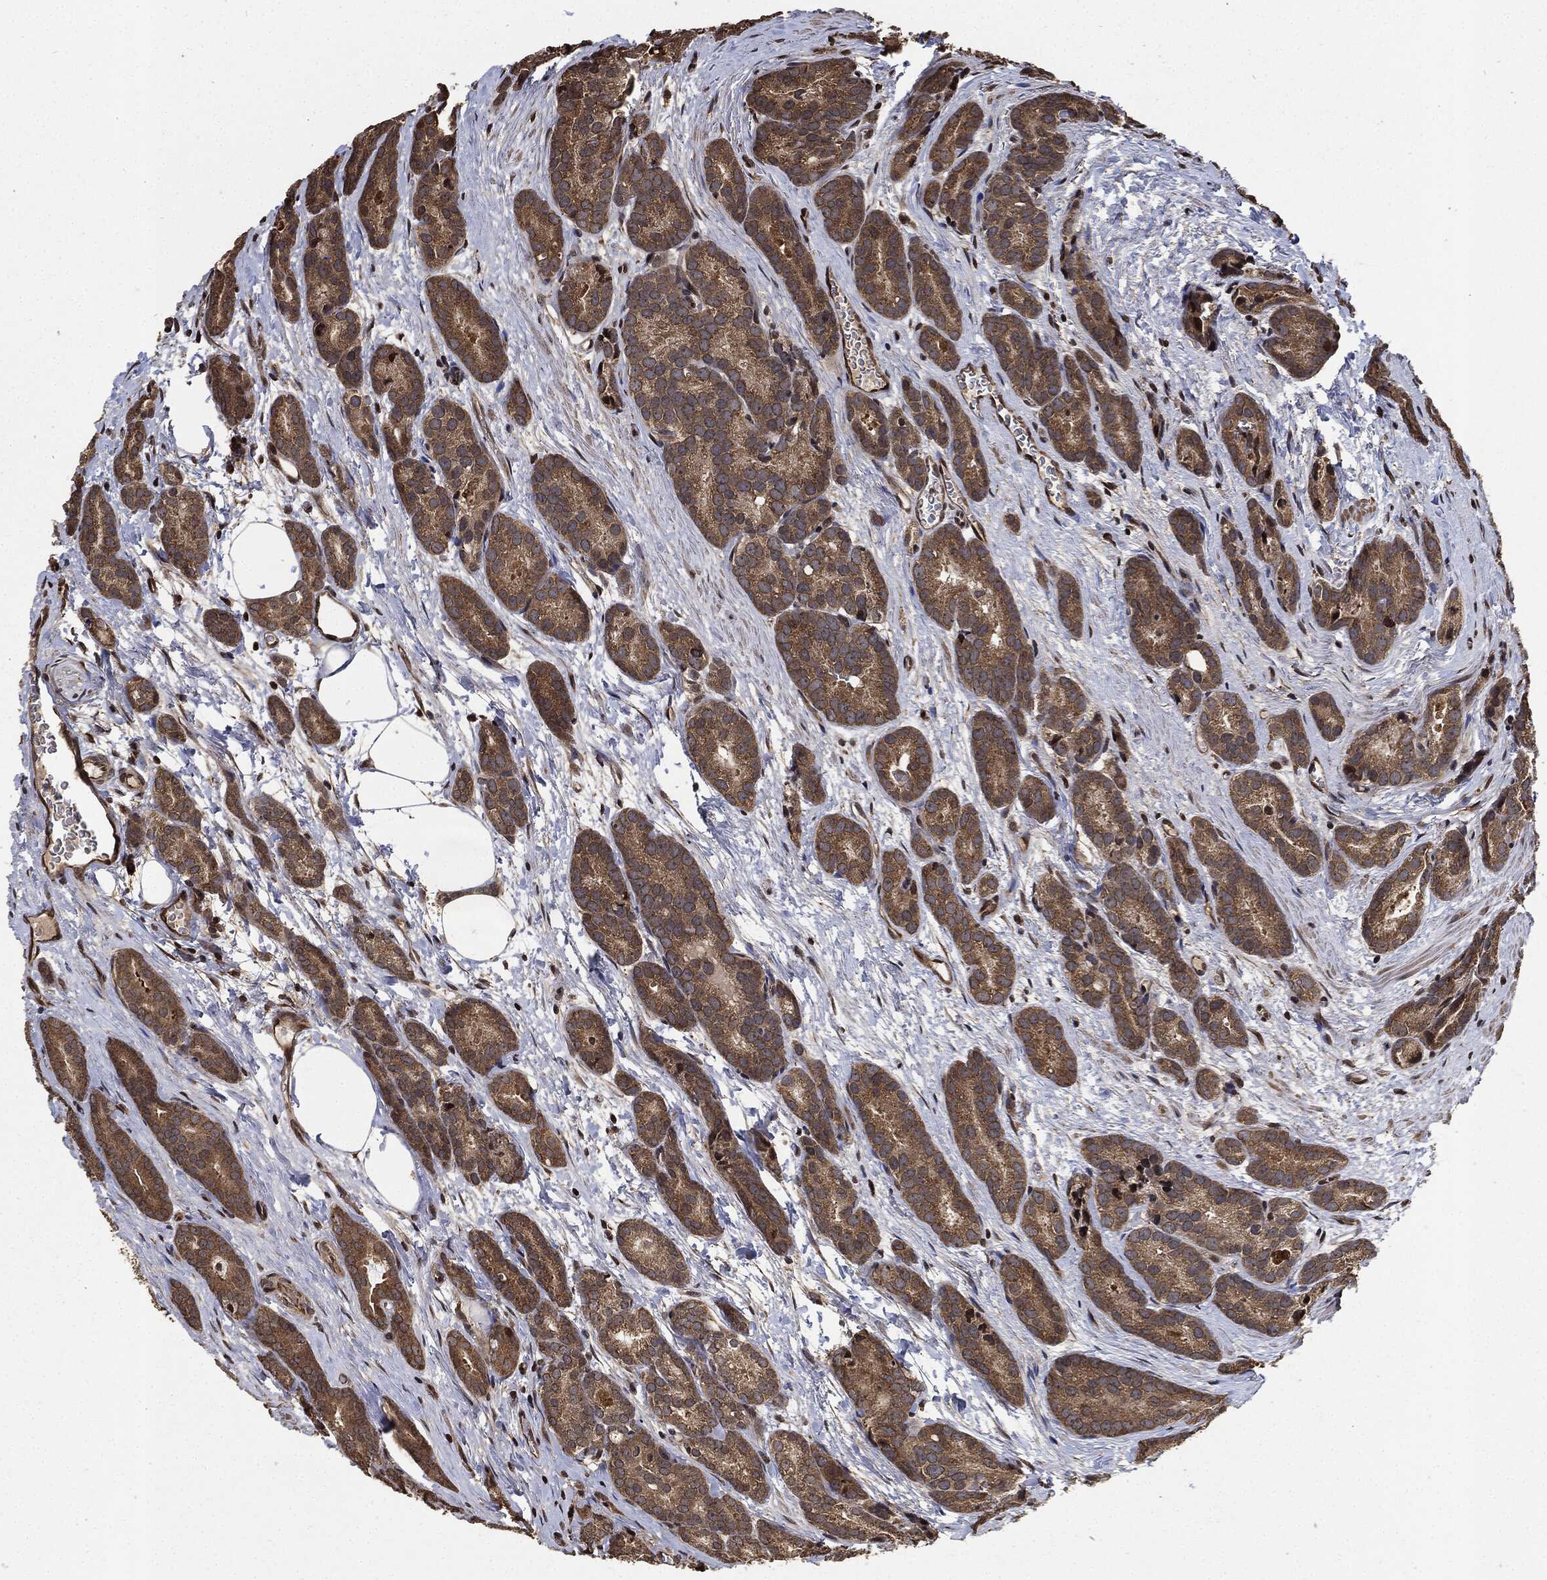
{"staining": {"intensity": "weak", "quantity": ">75%", "location": "cytoplasmic/membranous"}, "tissue": "prostate cancer", "cell_type": "Tumor cells", "image_type": "cancer", "snomed": [{"axis": "morphology", "description": "Adenocarcinoma, NOS"}, {"axis": "topography", "description": "Prostate"}], "caption": "The photomicrograph displays staining of prostate cancer, revealing weak cytoplasmic/membranous protein staining (brown color) within tumor cells.", "gene": "PDK1", "patient": {"sex": "male", "age": 71}}